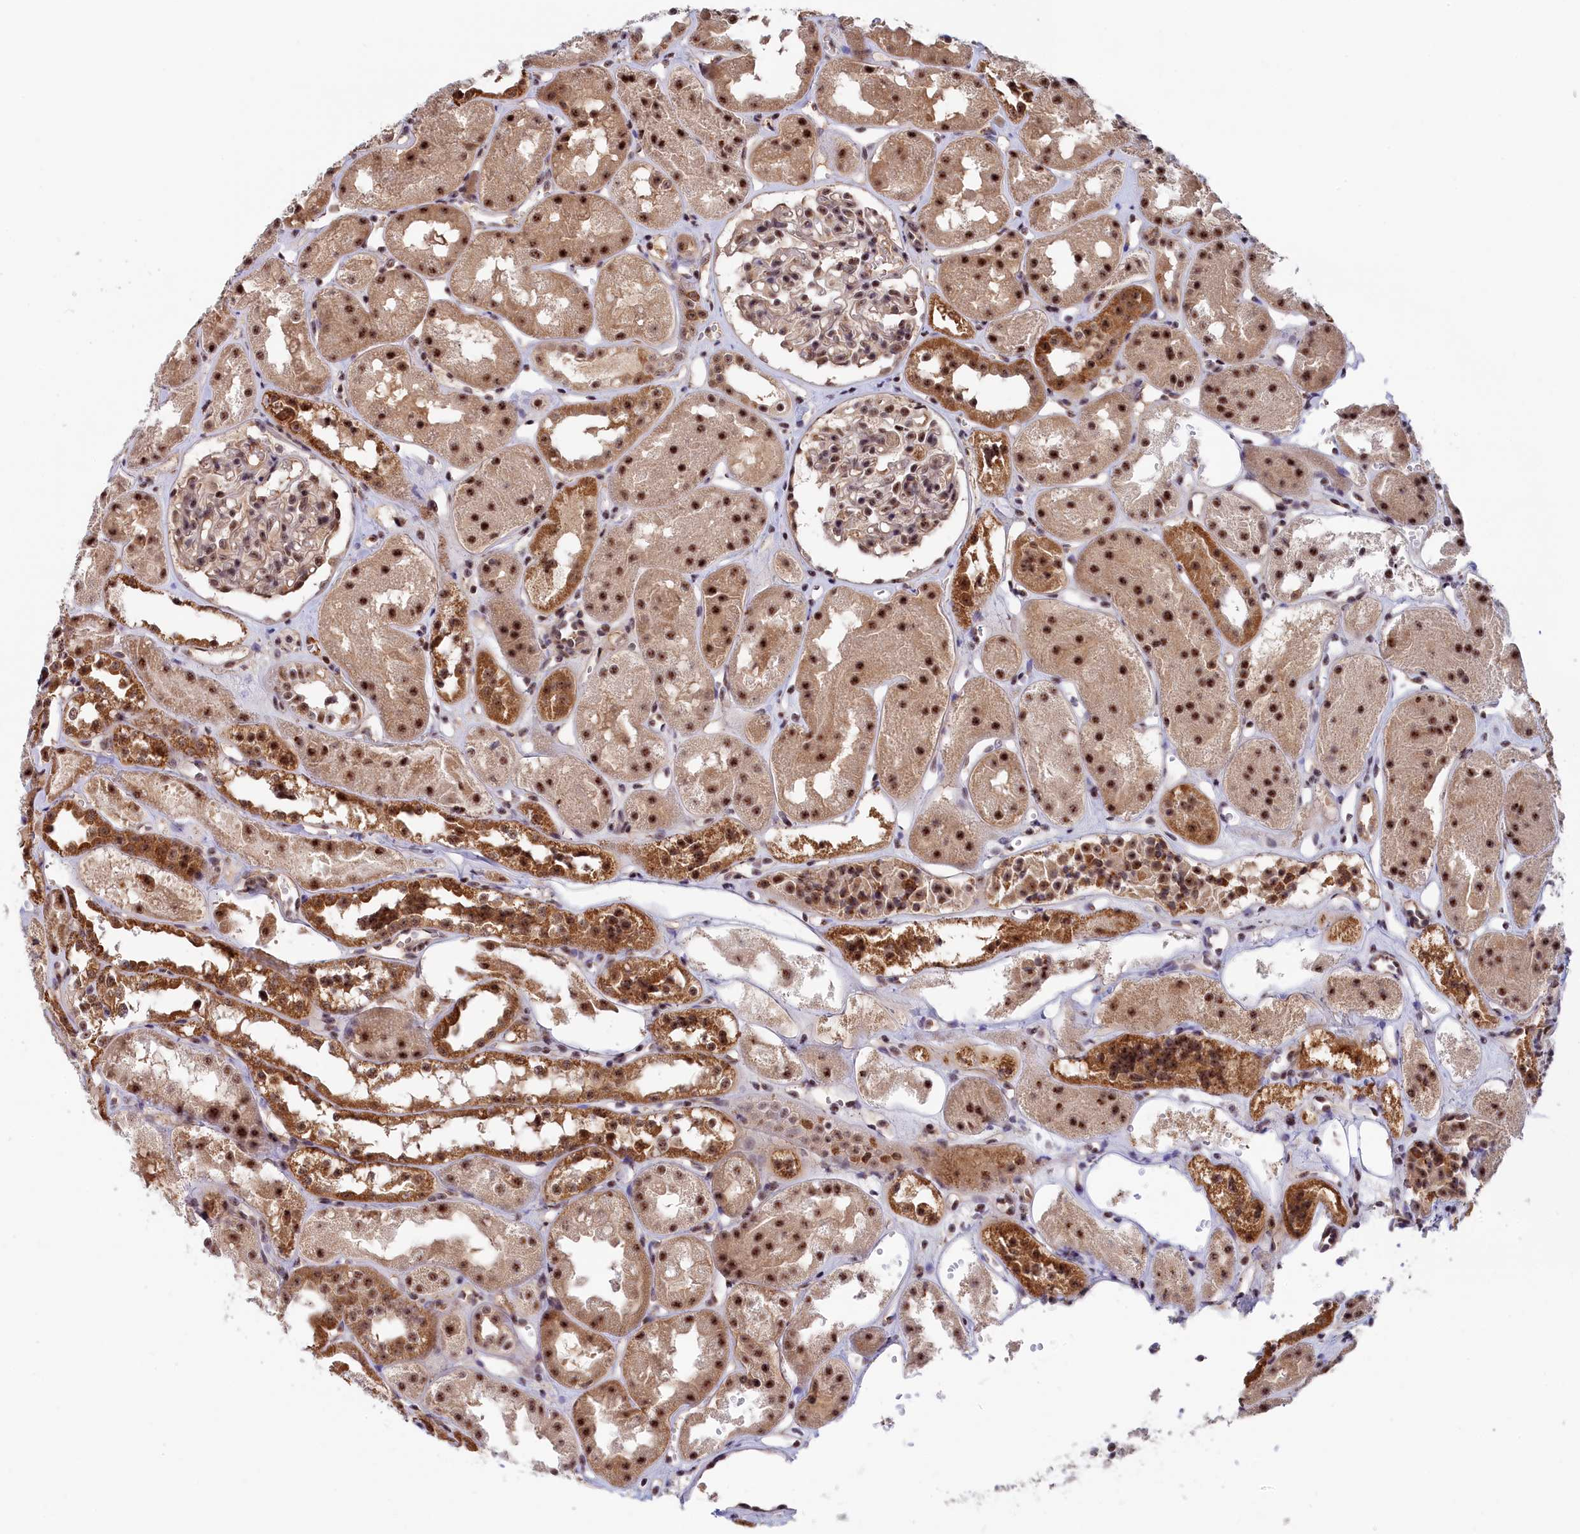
{"staining": {"intensity": "moderate", "quantity": ">75%", "location": "nuclear"}, "tissue": "kidney", "cell_type": "Cells in glomeruli", "image_type": "normal", "snomed": [{"axis": "morphology", "description": "Normal tissue, NOS"}, {"axis": "topography", "description": "Kidney"}], "caption": "Moderate nuclear staining is appreciated in about >75% of cells in glomeruli in unremarkable kidney. Using DAB (brown) and hematoxylin (blue) stains, captured at high magnification using brightfield microscopy.", "gene": "TAB1", "patient": {"sex": "male", "age": 16}}